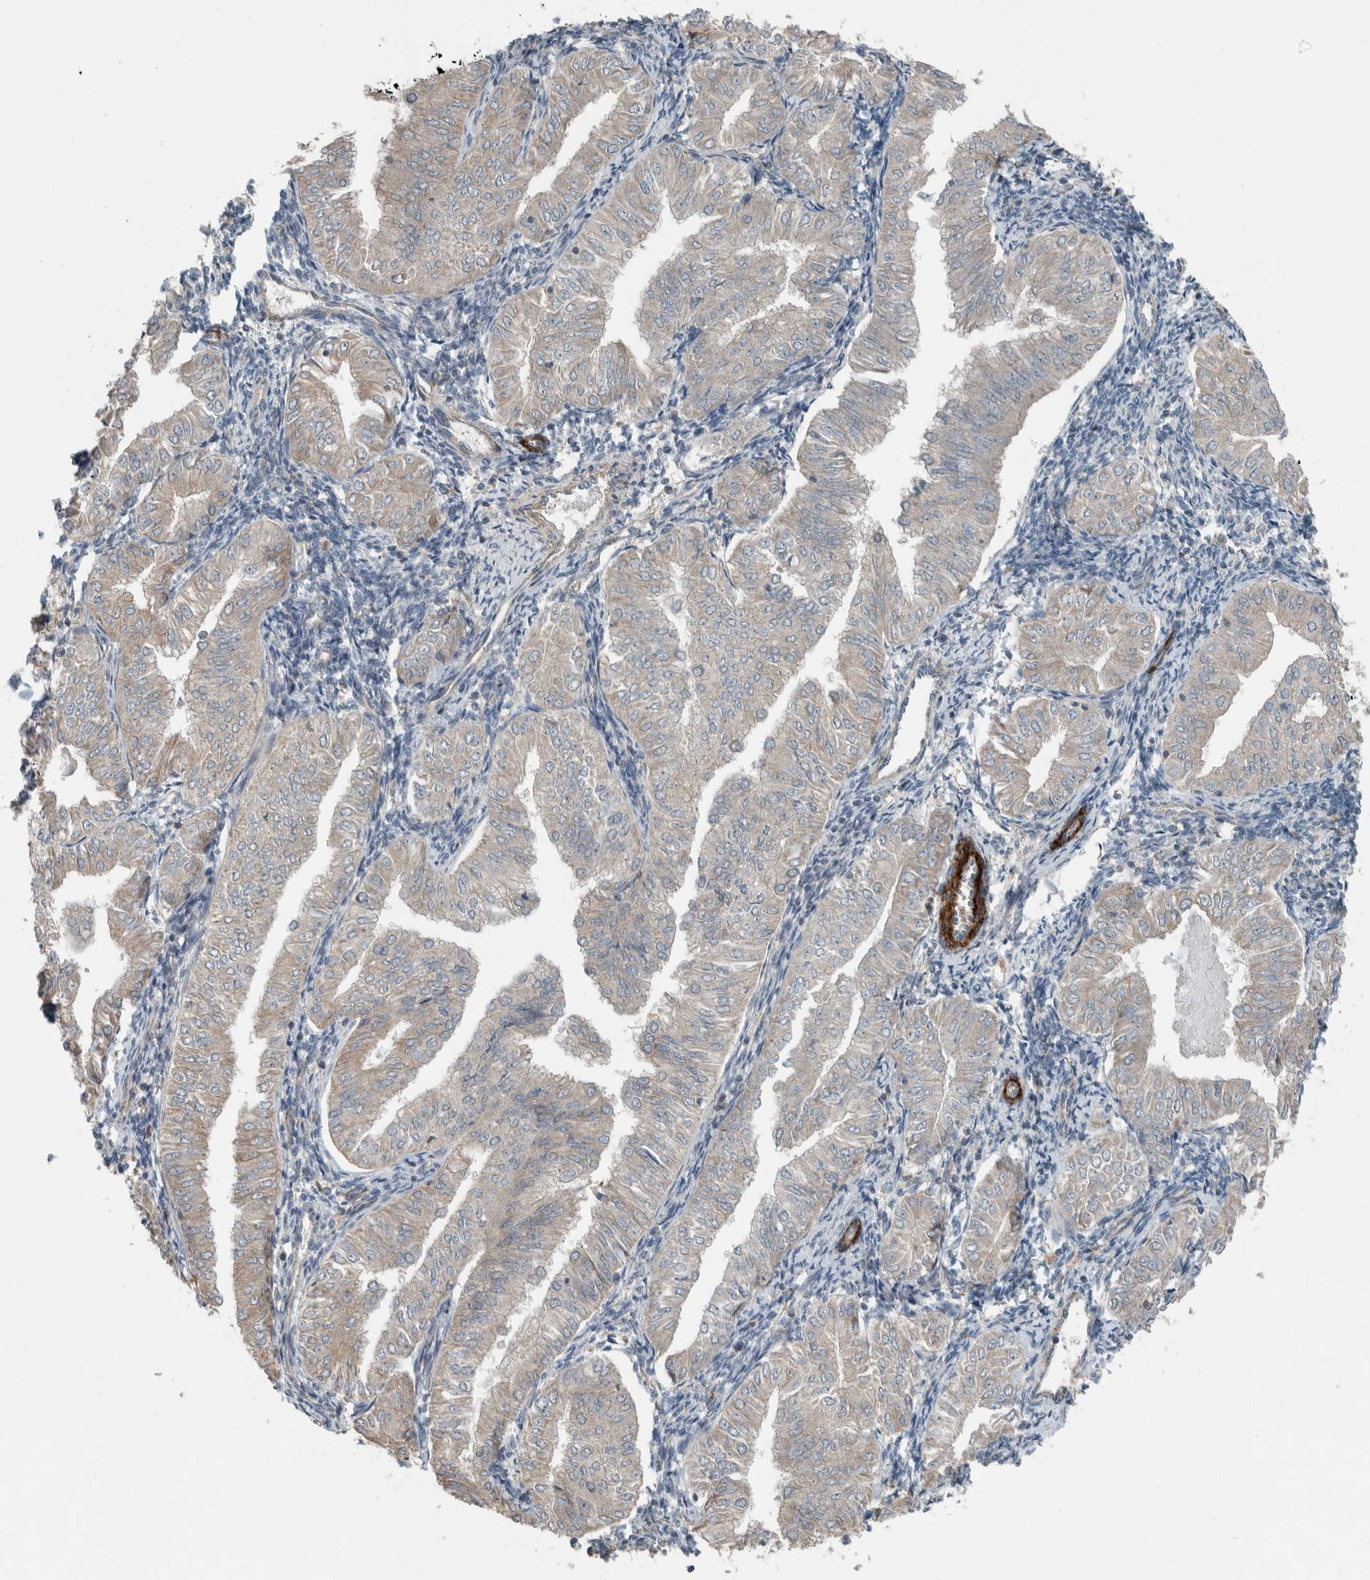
{"staining": {"intensity": "weak", "quantity": "<25%", "location": "cytoplasmic/membranous"}, "tissue": "endometrial cancer", "cell_type": "Tumor cells", "image_type": "cancer", "snomed": [{"axis": "morphology", "description": "Normal tissue, NOS"}, {"axis": "morphology", "description": "Adenocarcinoma, NOS"}, {"axis": "topography", "description": "Endometrium"}], "caption": "The micrograph displays no significant expression in tumor cells of endometrial cancer (adenocarcinoma).", "gene": "JADE2", "patient": {"sex": "female", "age": 53}}